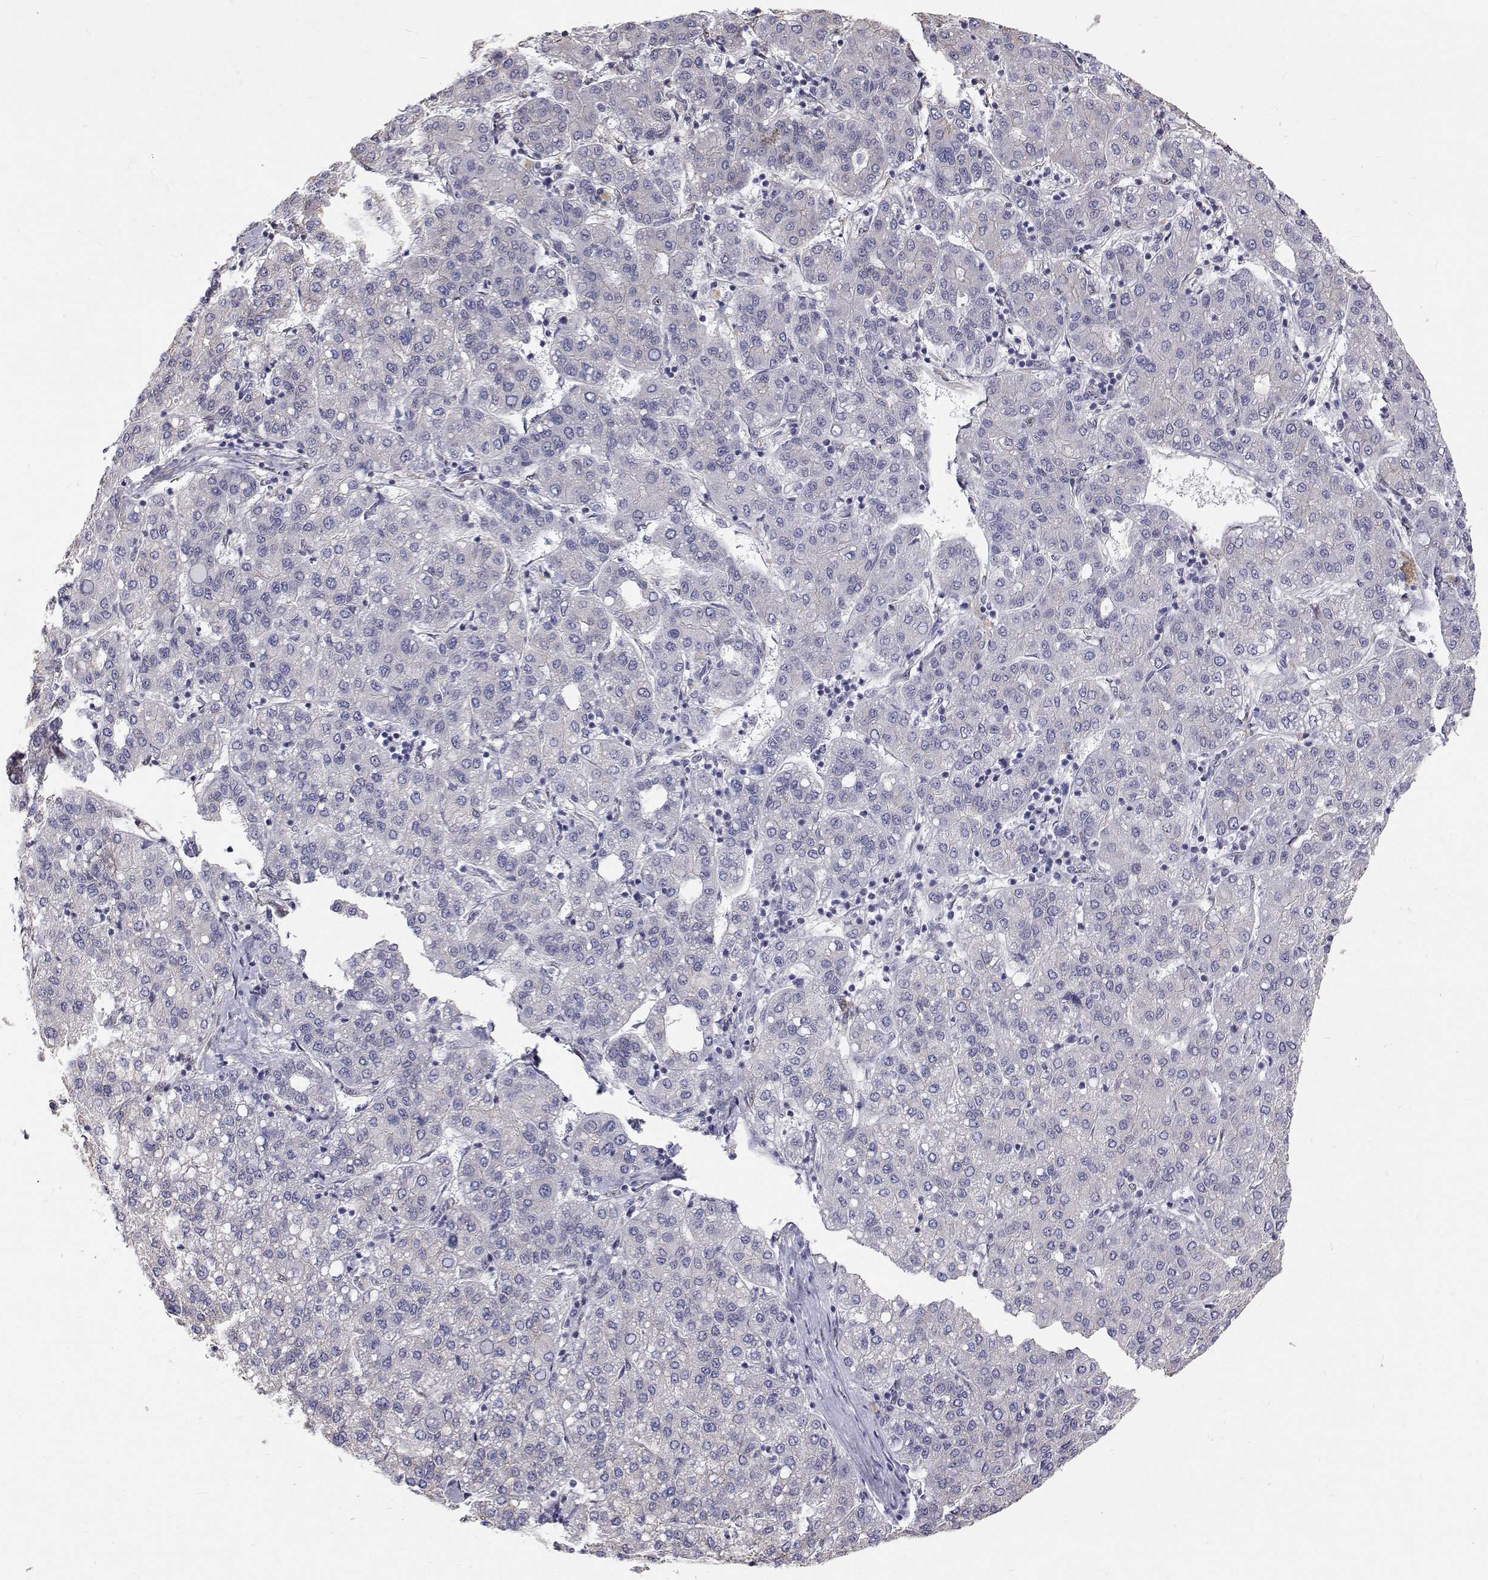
{"staining": {"intensity": "negative", "quantity": "none", "location": "none"}, "tissue": "liver cancer", "cell_type": "Tumor cells", "image_type": "cancer", "snomed": [{"axis": "morphology", "description": "Carcinoma, Hepatocellular, NOS"}, {"axis": "topography", "description": "Liver"}], "caption": "Tumor cells are negative for brown protein staining in hepatocellular carcinoma (liver).", "gene": "GSDMA", "patient": {"sex": "male", "age": 65}}